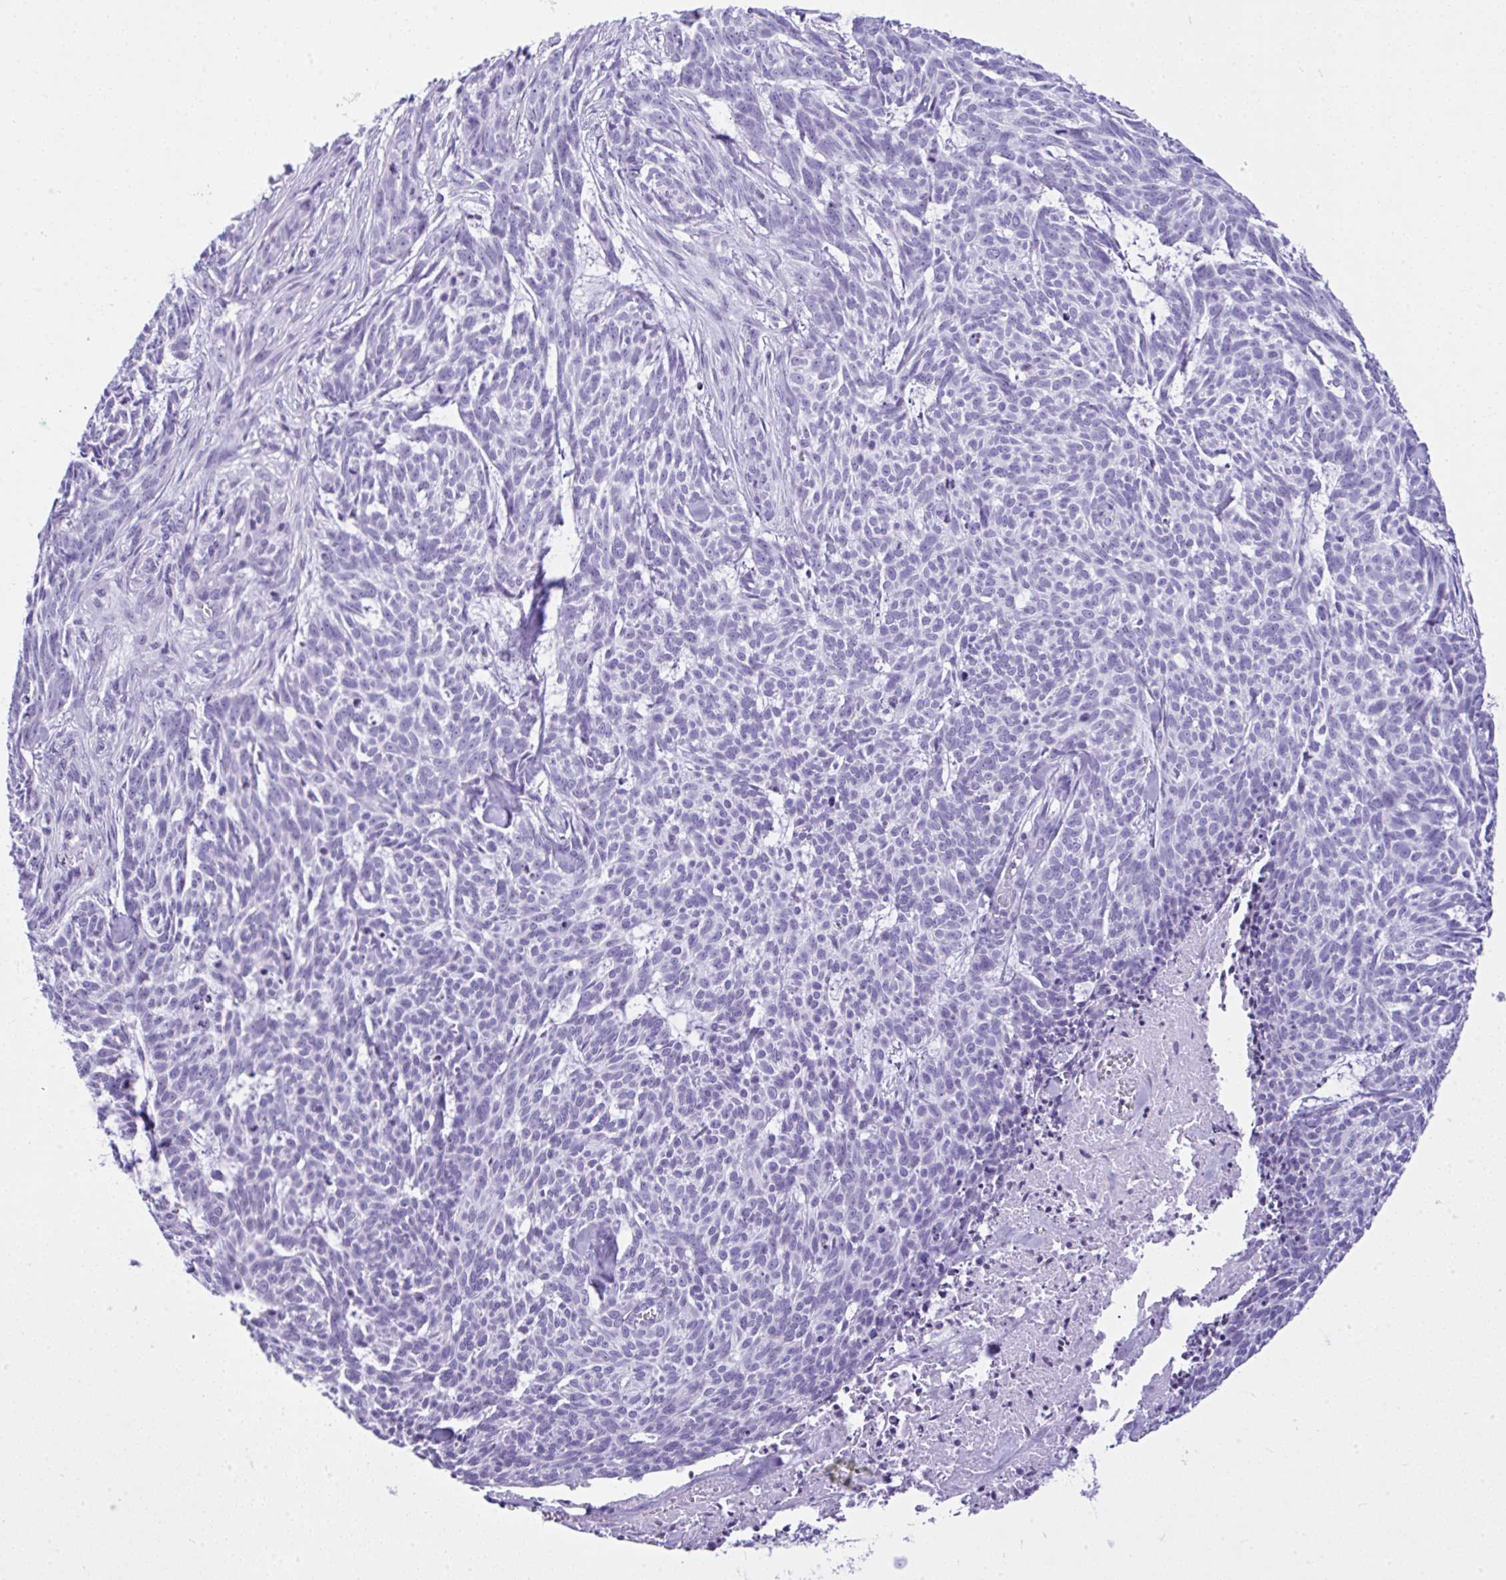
{"staining": {"intensity": "negative", "quantity": "none", "location": "none"}, "tissue": "skin cancer", "cell_type": "Tumor cells", "image_type": "cancer", "snomed": [{"axis": "morphology", "description": "Basal cell carcinoma"}, {"axis": "topography", "description": "Skin"}], "caption": "DAB immunohistochemical staining of human skin cancer reveals no significant expression in tumor cells.", "gene": "KRT27", "patient": {"sex": "female", "age": 93}}